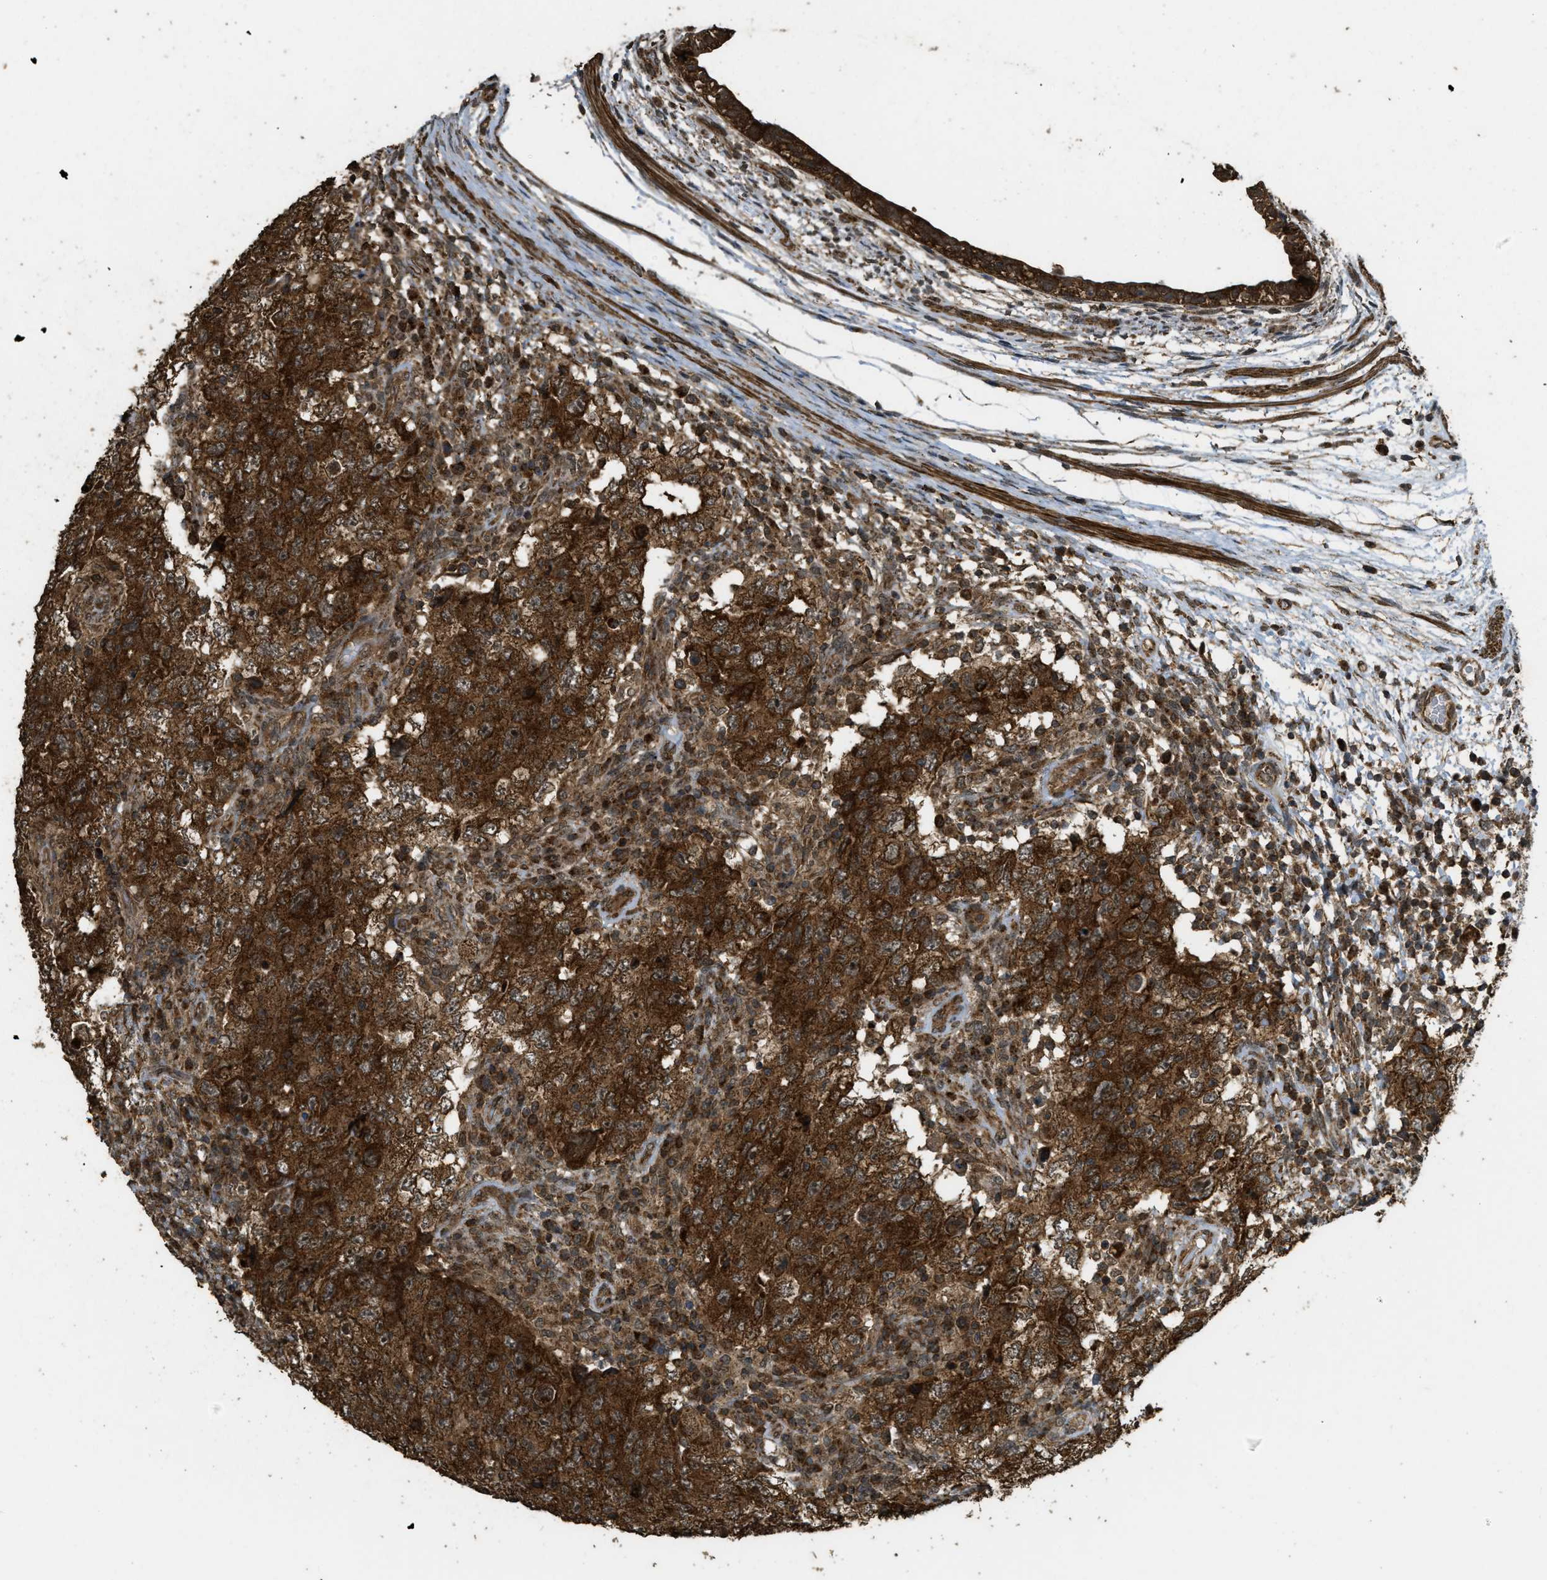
{"staining": {"intensity": "strong", "quantity": ">75%", "location": "cytoplasmic/membranous"}, "tissue": "testis cancer", "cell_type": "Tumor cells", "image_type": "cancer", "snomed": [{"axis": "morphology", "description": "Carcinoma, Embryonal, NOS"}, {"axis": "topography", "description": "Testis"}], "caption": "Human embryonal carcinoma (testis) stained for a protein (brown) shows strong cytoplasmic/membranous positive staining in approximately >75% of tumor cells.", "gene": "CTPS1", "patient": {"sex": "male", "age": 26}}